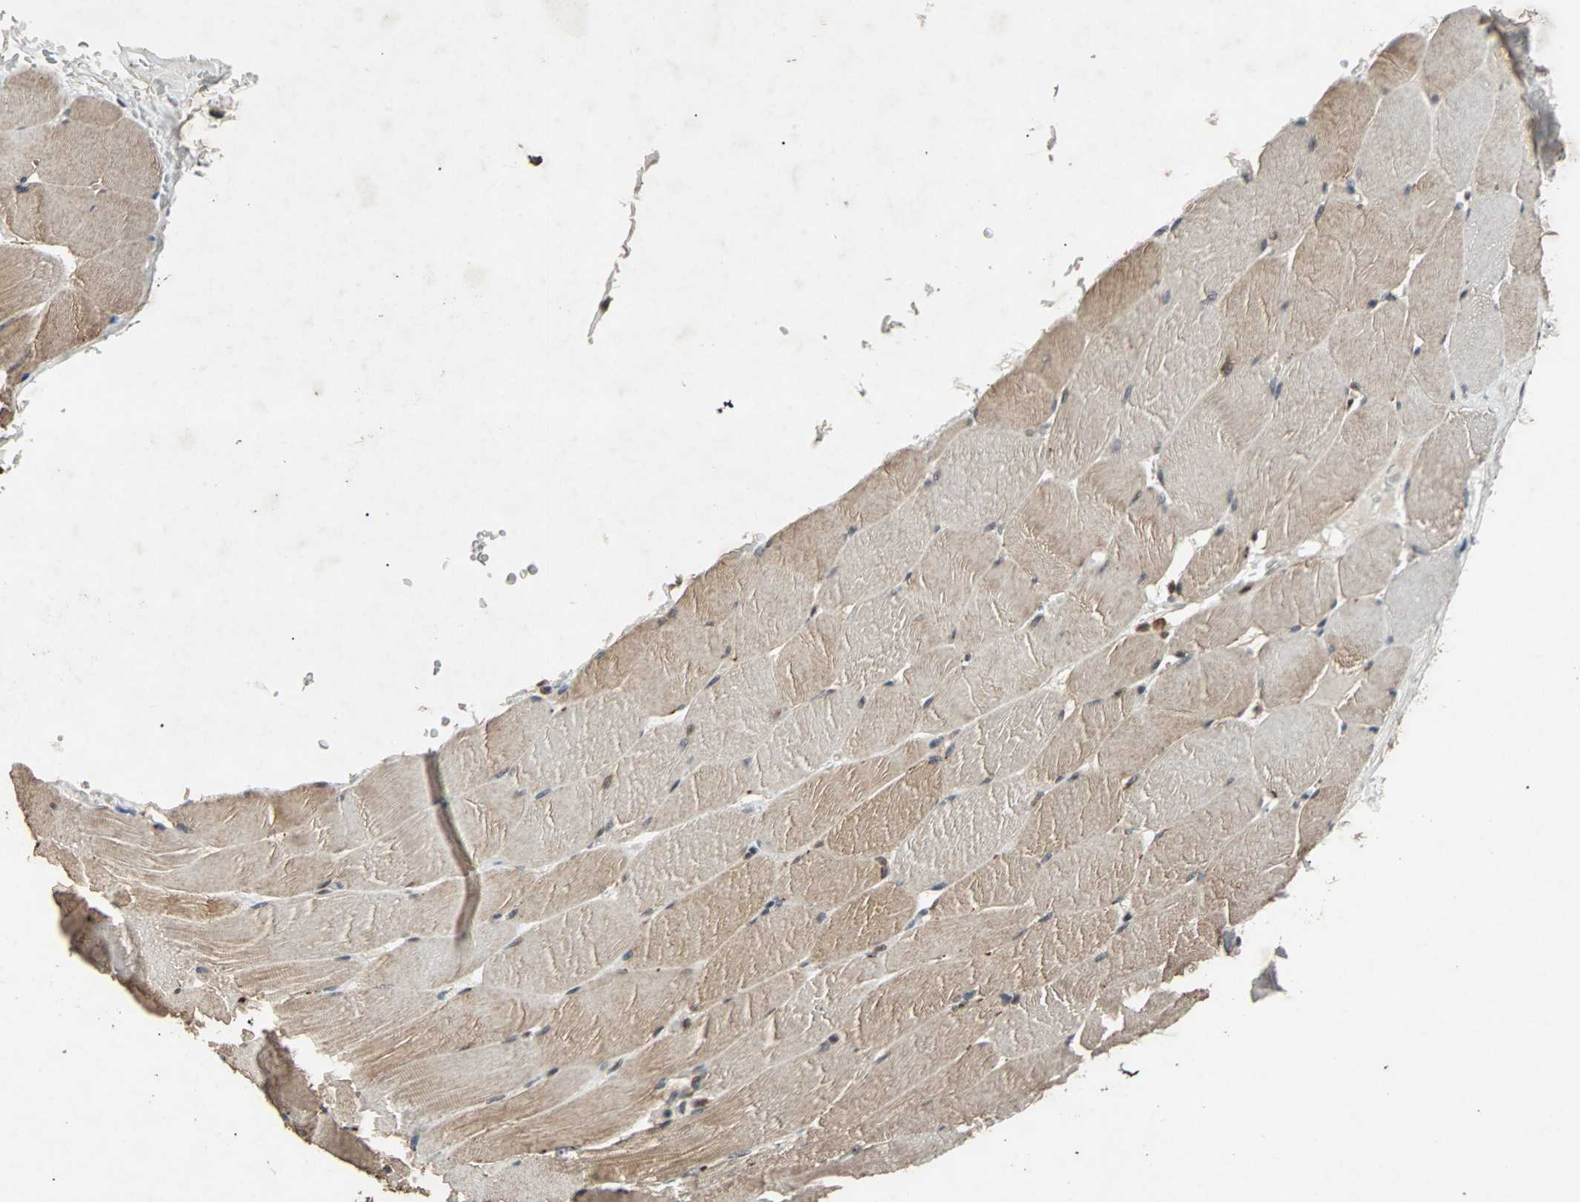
{"staining": {"intensity": "strong", "quantity": ">75%", "location": "cytoplasmic/membranous"}, "tissue": "skeletal muscle", "cell_type": "Myocytes", "image_type": "normal", "snomed": [{"axis": "morphology", "description": "Normal tissue, NOS"}, {"axis": "topography", "description": "Skeletal muscle"}], "caption": "High-magnification brightfield microscopy of normal skeletal muscle stained with DAB (3,3'-diaminobenzidine) (brown) and counterstained with hematoxylin (blue). myocytes exhibit strong cytoplasmic/membranous positivity is identified in approximately>75% of cells.", "gene": "USP31", "patient": {"sex": "male", "age": 62}}